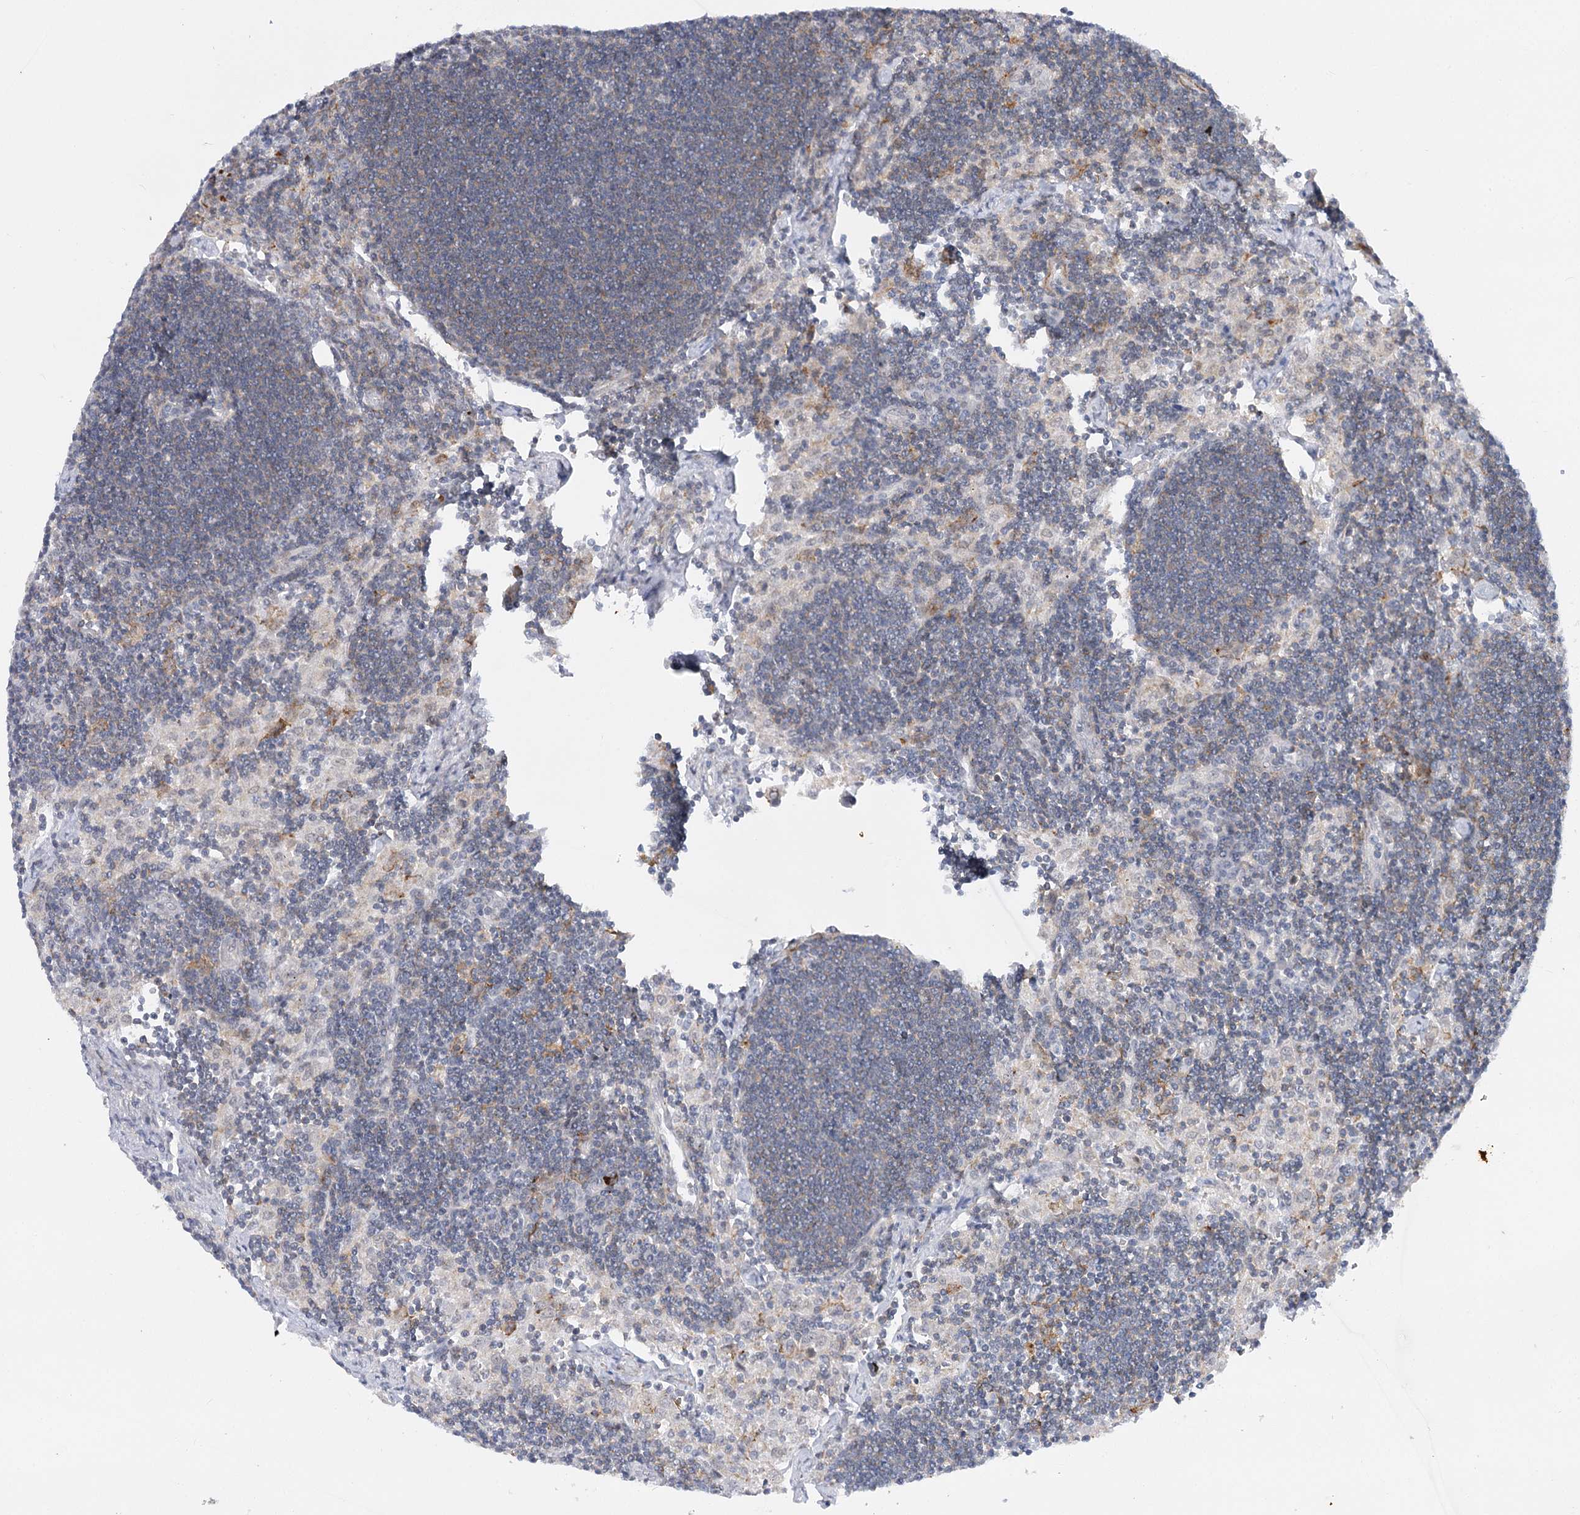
{"staining": {"intensity": "negative", "quantity": "none", "location": "none"}, "tissue": "lymph node", "cell_type": "Germinal center cells", "image_type": "normal", "snomed": [{"axis": "morphology", "description": "Normal tissue, NOS"}, {"axis": "topography", "description": "Lymph node"}], "caption": "Immunohistochemistry of normal lymph node displays no expression in germinal center cells.", "gene": "AGXT2", "patient": {"sex": "male", "age": 24}}